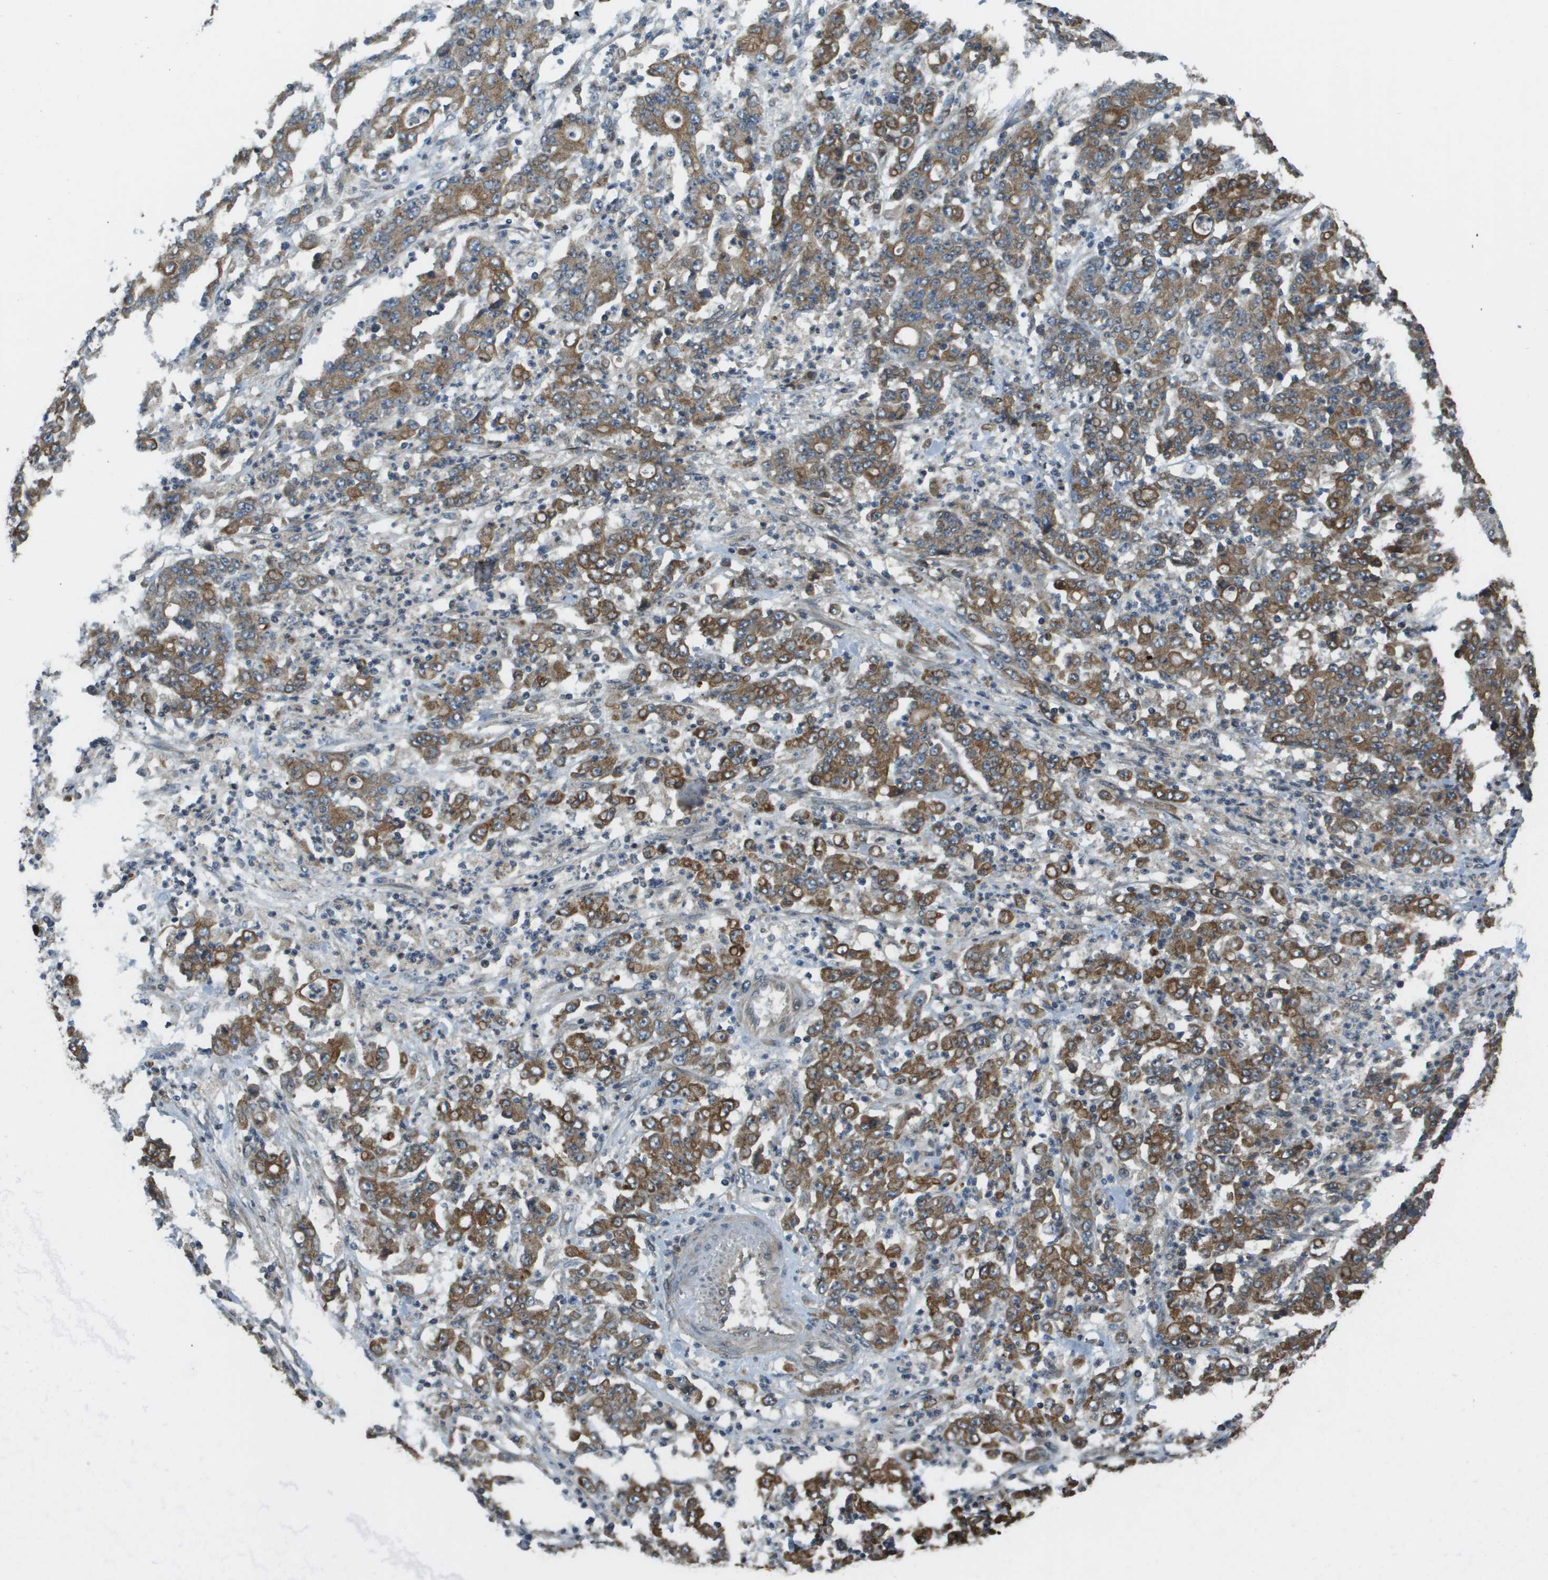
{"staining": {"intensity": "moderate", "quantity": ">75%", "location": "cytoplasmic/membranous"}, "tissue": "stomach cancer", "cell_type": "Tumor cells", "image_type": "cancer", "snomed": [{"axis": "morphology", "description": "Adenocarcinoma, NOS"}, {"axis": "topography", "description": "Stomach, lower"}], "caption": "Tumor cells exhibit medium levels of moderate cytoplasmic/membranous expression in about >75% of cells in stomach adenocarcinoma.", "gene": "CDKN2C", "patient": {"sex": "female", "age": 71}}